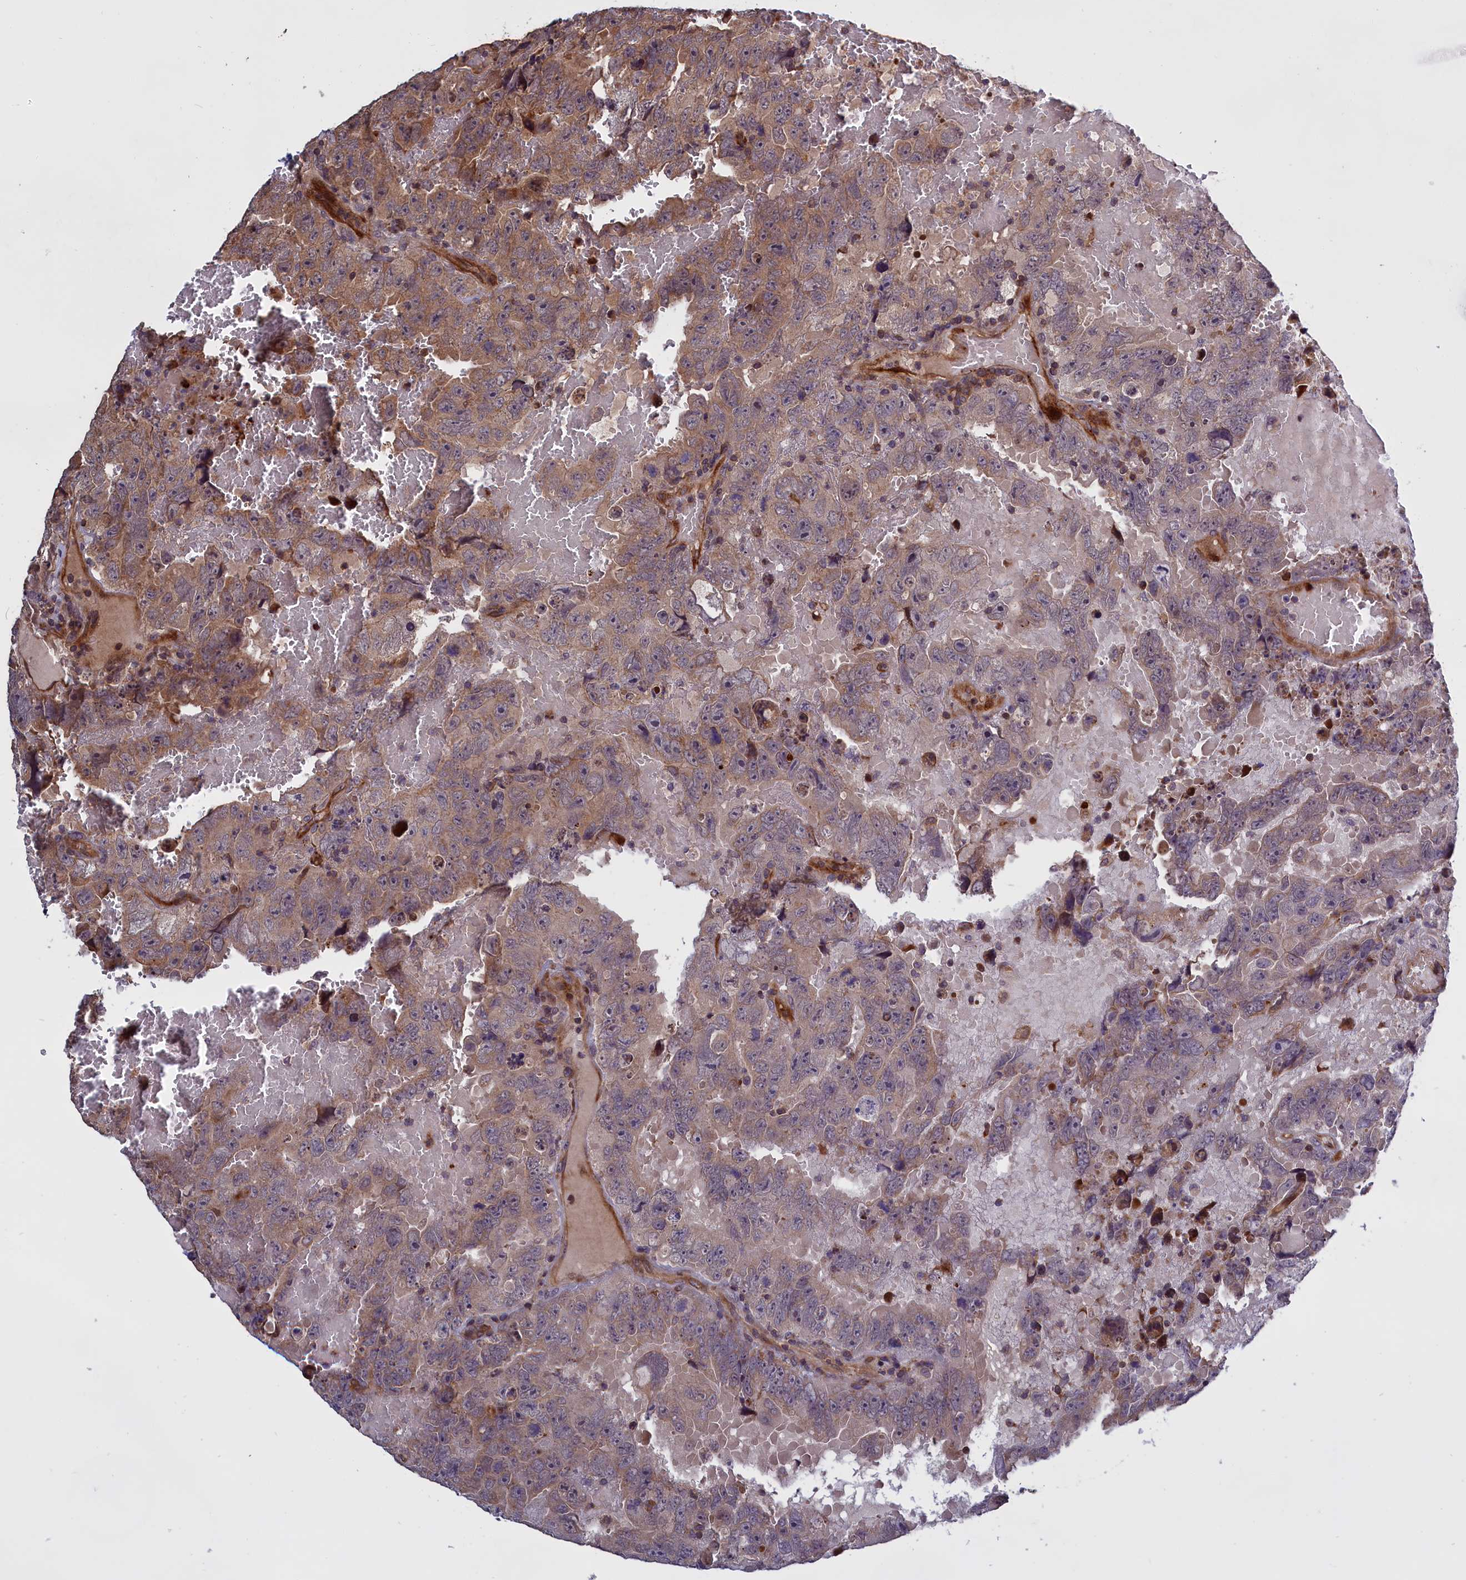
{"staining": {"intensity": "moderate", "quantity": "25%-75%", "location": "cytoplasmic/membranous"}, "tissue": "testis cancer", "cell_type": "Tumor cells", "image_type": "cancer", "snomed": [{"axis": "morphology", "description": "Carcinoma, Embryonal, NOS"}, {"axis": "topography", "description": "Testis"}], "caption": "DAB immunohistochemical staining of testis cancer (embryonal carcinoma) demonstrates moderate cytoplasmic/membranous protein expression in about 25%-75% of tumor cells.", "gene": "DENND1B", "patient": {"sex": "male", "age": 45}}